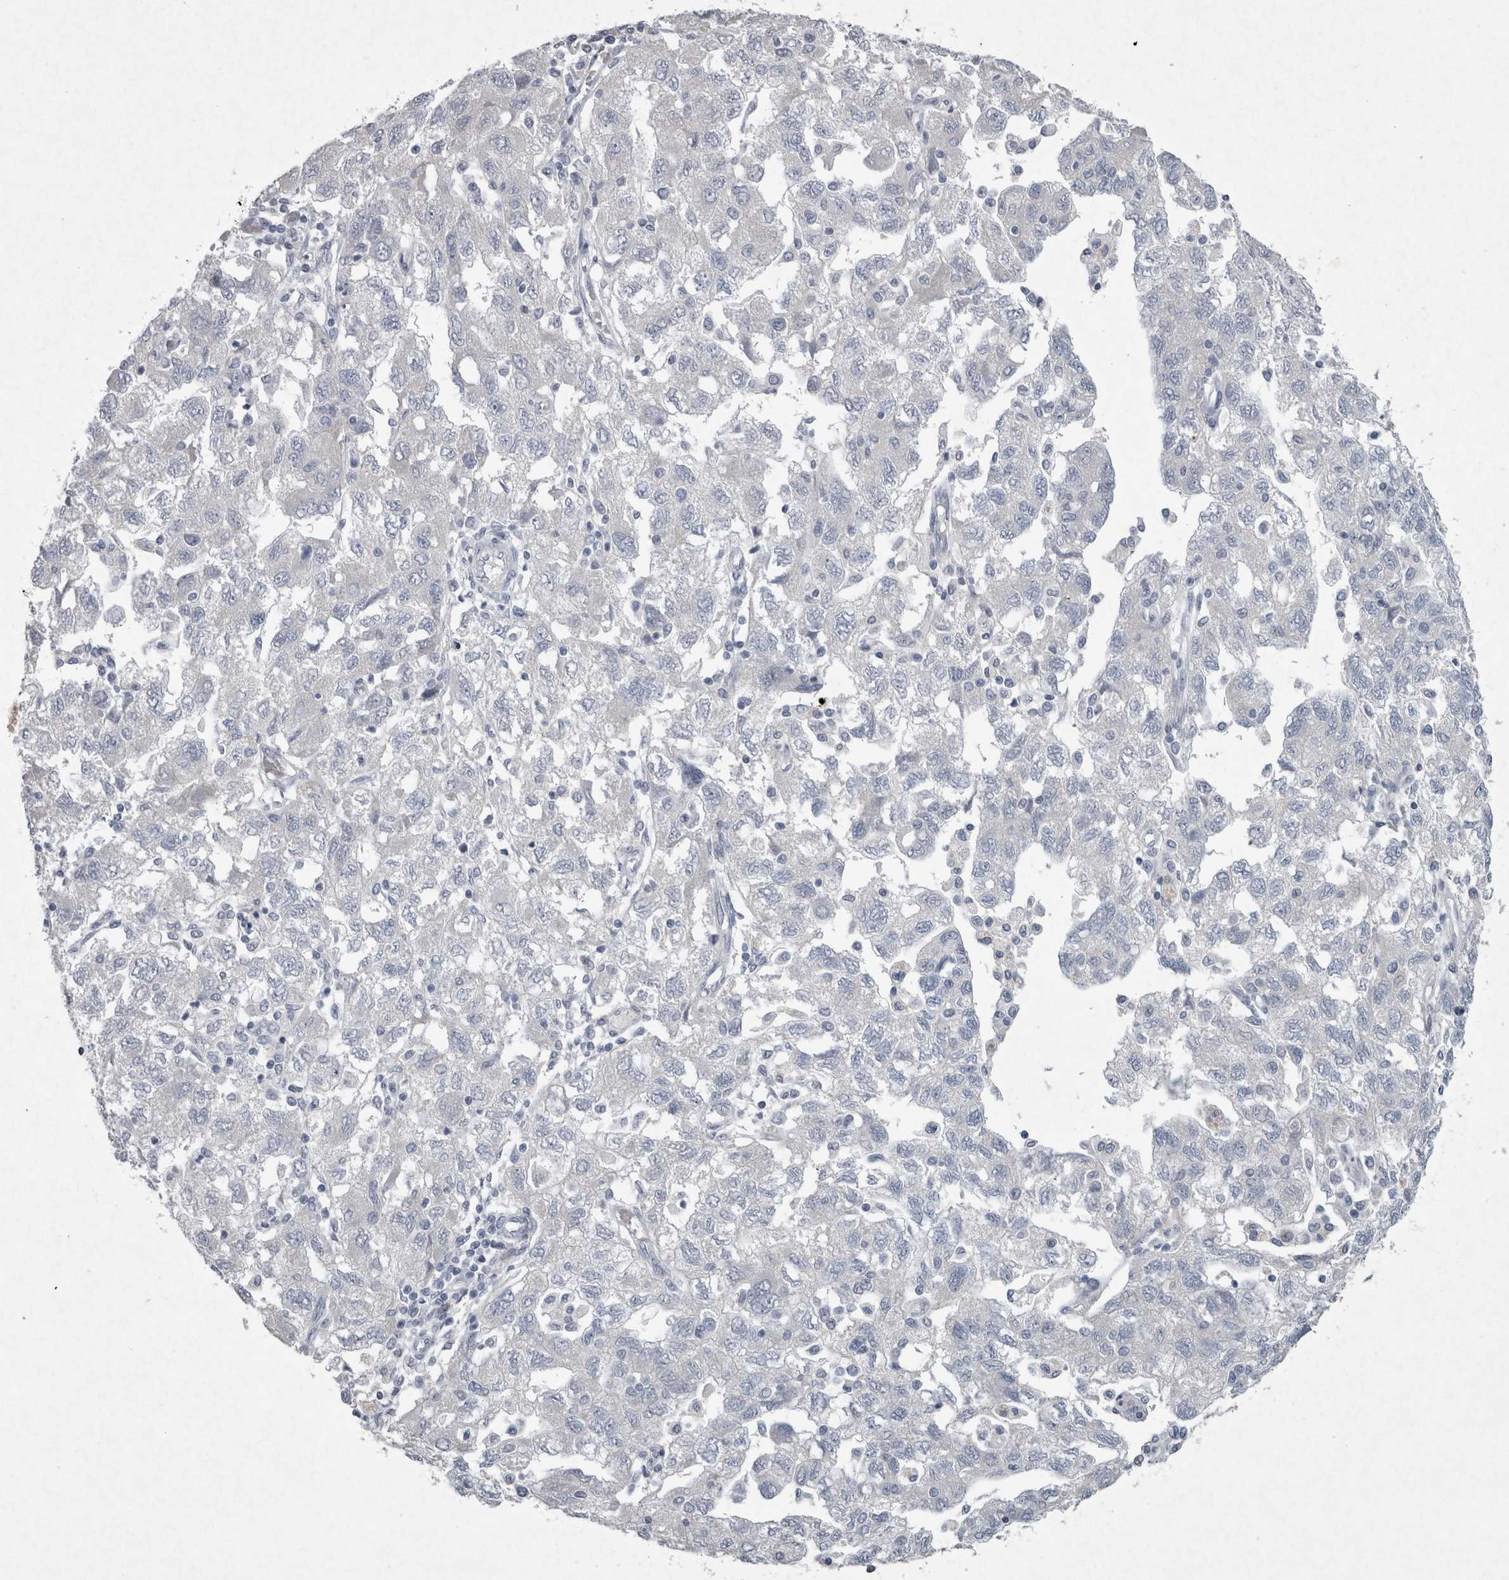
{"staining": {"intensity": "negative", "quantity": "none", "location": "none"}, "tissue": "ovarian cancer", "cell_type": "Tumor cells", "image_type": "cancer", "snomed": [{"axis": "morphology", "description": "Carcinoma, NOS"}, {"axis": "morphology", "description": "Cystadenocarcinoma, serous, NOS"}, {"axis": "topography", "description": "Ovary"}], "caption": "Immunohistochemical staining of human ovarian carcinoma displays no significant positivity in tumor cells. (Stains: DAB (3,3'-diaminobenzidine) immunohistochemistry with hematoxylin counter stain, Microscopy: brightfield microscopy at high magnification).", "gene": "PDX1", "patient": {"sex": "female", "age": 69}}